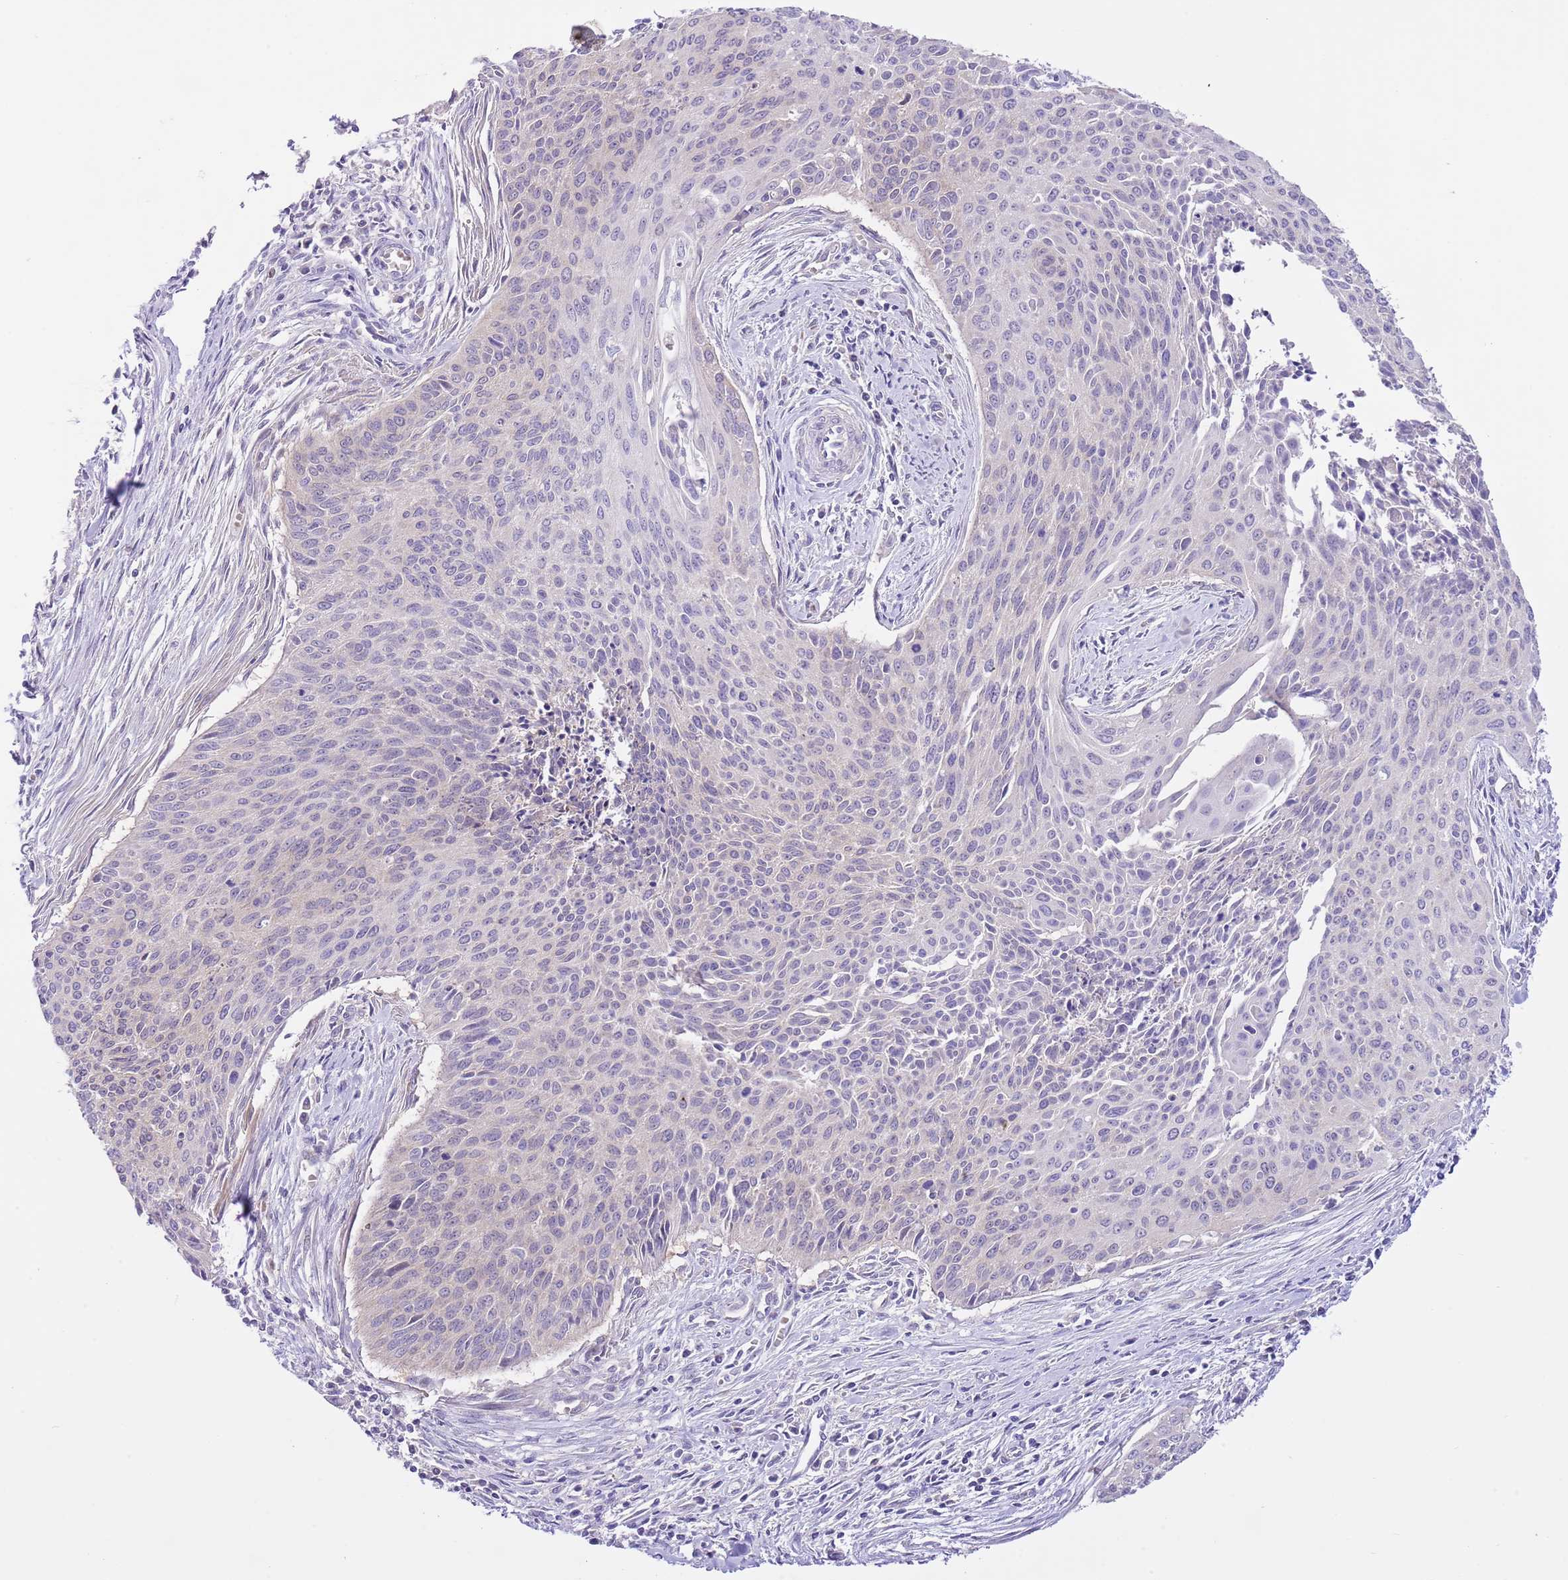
{"staining": {"intensity": "negative", "quantity": "none", "location": "none"}, "tissue": "cervical cancer", "cell_type": "Tumor cells", "image_type": "cancer", "snomed": [{"axis": "morphology", "description": "Squamous cell carcinoma, NOS"}, {"axis": "topography", "description": "Cervix"}], "caption": "A micrograph of cervical cancer (squamous cell carcinoma) stained for a protein exhibits no brown staining in tumor cells.", "gene": "PRR32", "patient": {"sex": "female", "age": 55}}